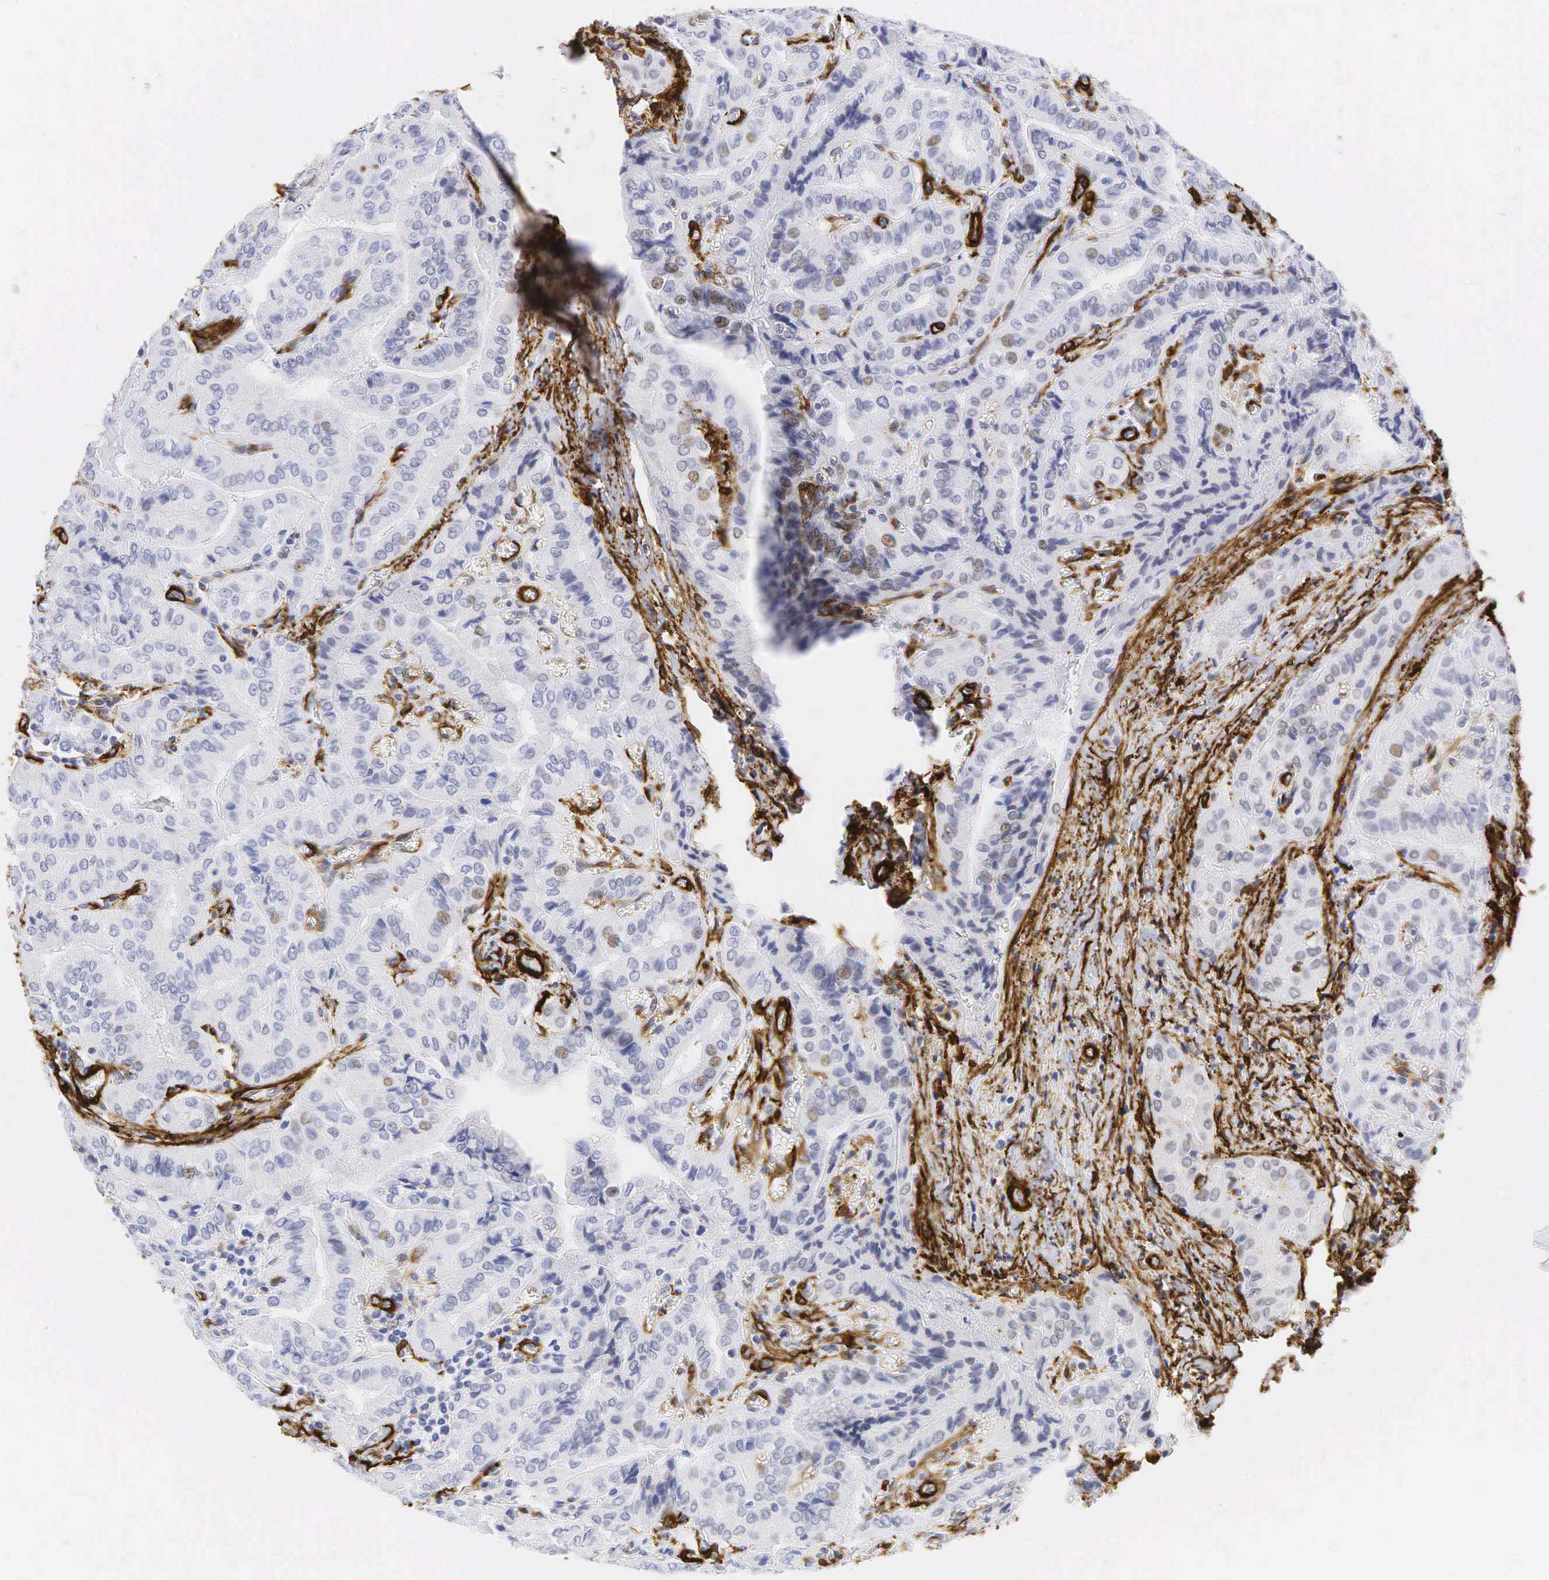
{"staining": {"intensity": "weak", "quantity": "25%-75%", "location": "nuclear"}, "tissue": "thyroid cancer", "cell_type": "Tumor cells", "image_type": "cancer", "snomed": [{"axis": "morphology", "description": "Papillary adenocarcinoma, NOS"}, {"axis": "topography", "description": "Thyroid gland"}], "caption": "Thyroid cancer stained with immunohistochemistry exhibits weak nuclear expression in approximately 25%-75% of tumor cells. (Brightfield microscopy of DAB IHC at high magnification).", "gene": "ACTA2", "patient": {"sex": "female", "age": 71}}